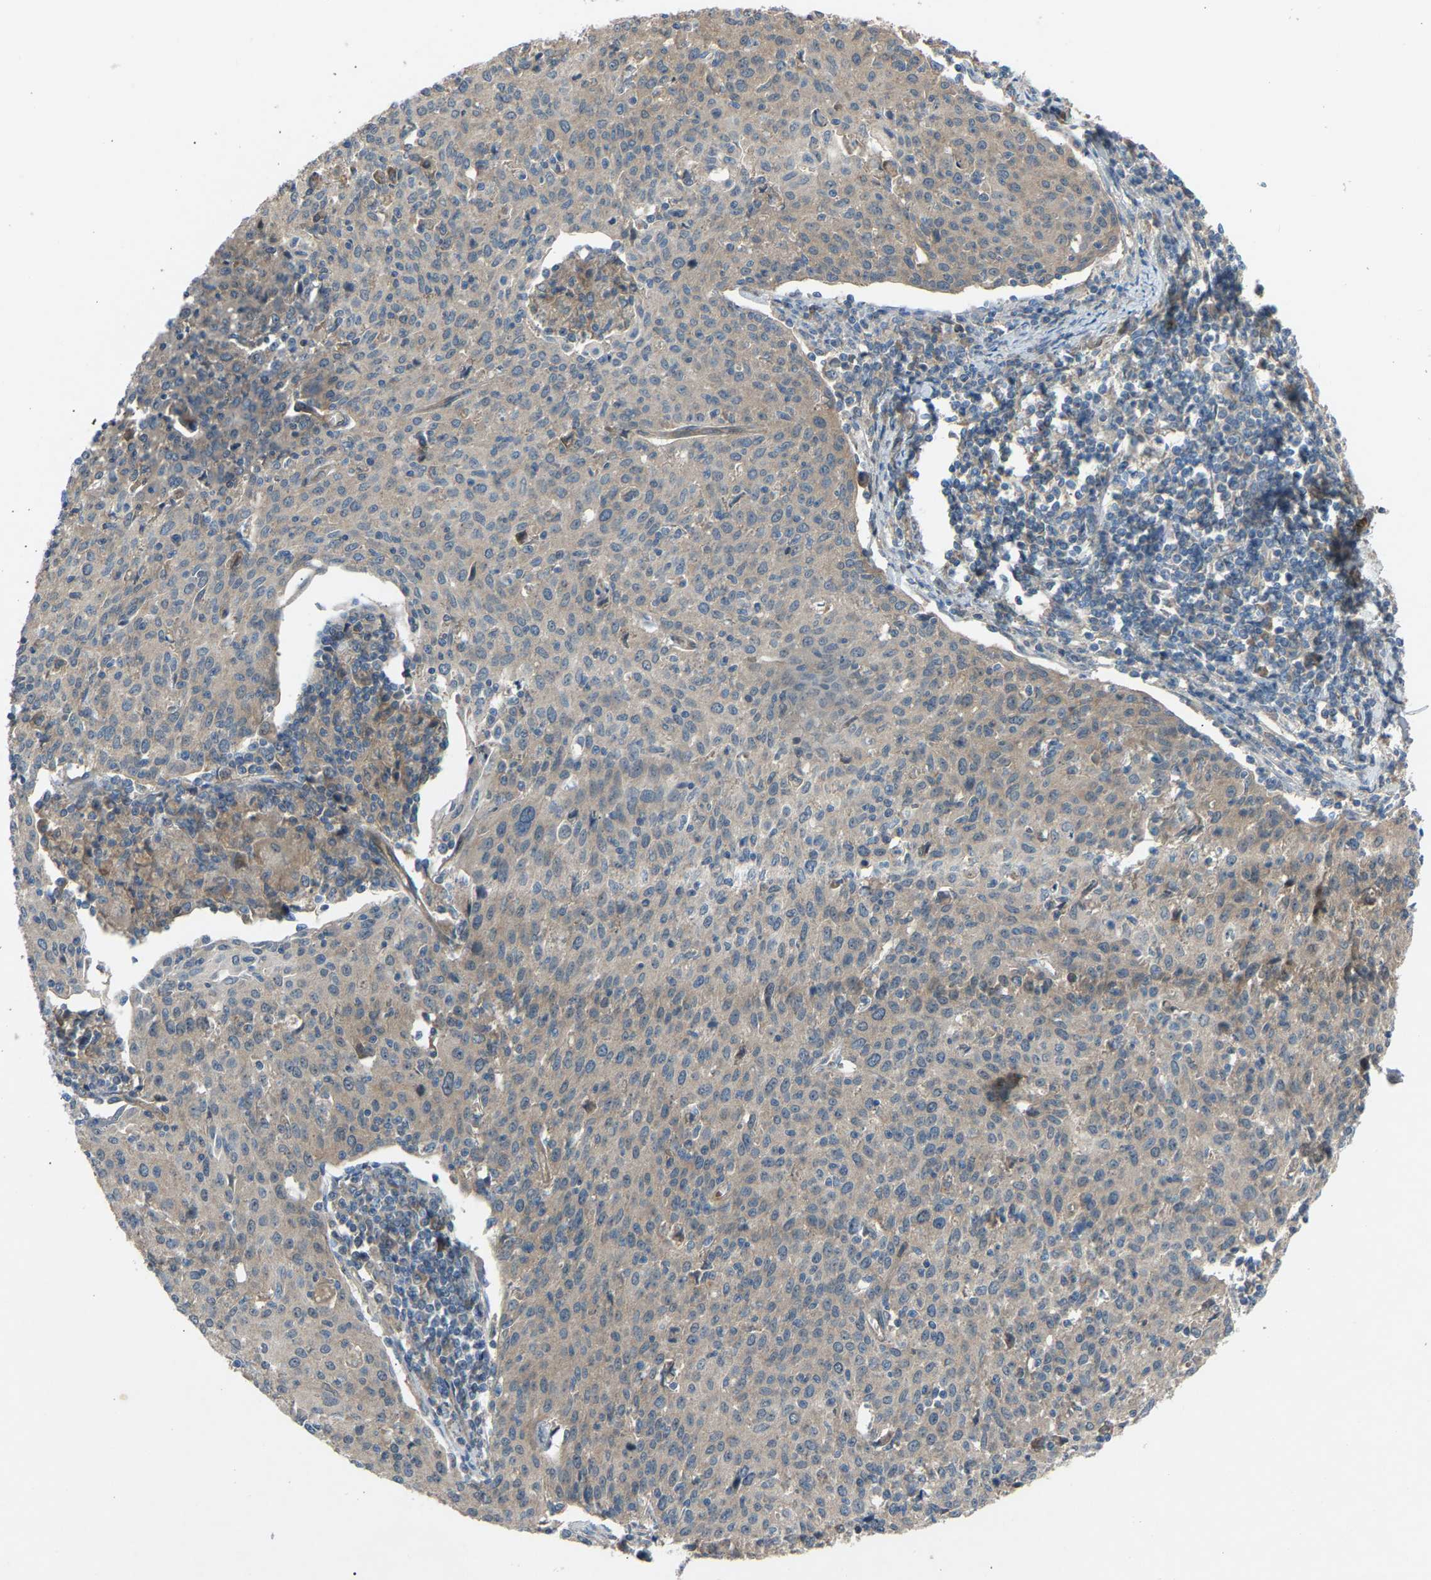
{"staining": {"intensity": "weak", "quantity": ">75%", "location": "cytoplasmic/membranous"}, "tissue": "cervical cancer", "cell_type": "Tumor cells", "image_type": "cancer", "snomed": [{"axis": "morphology", "description": "Squamous cell carcinoma, NOS"}, {"axis": "topography", "description": "Cervix"}], "caption": "Protein staining displays weak cytoplasmic/membranous expression in approximately >75% of tumor cells in cervical cancer (squamous cell carcinoma).", "gene": "GAS2L1", "patient": {"sex": "female", "age": 38}}